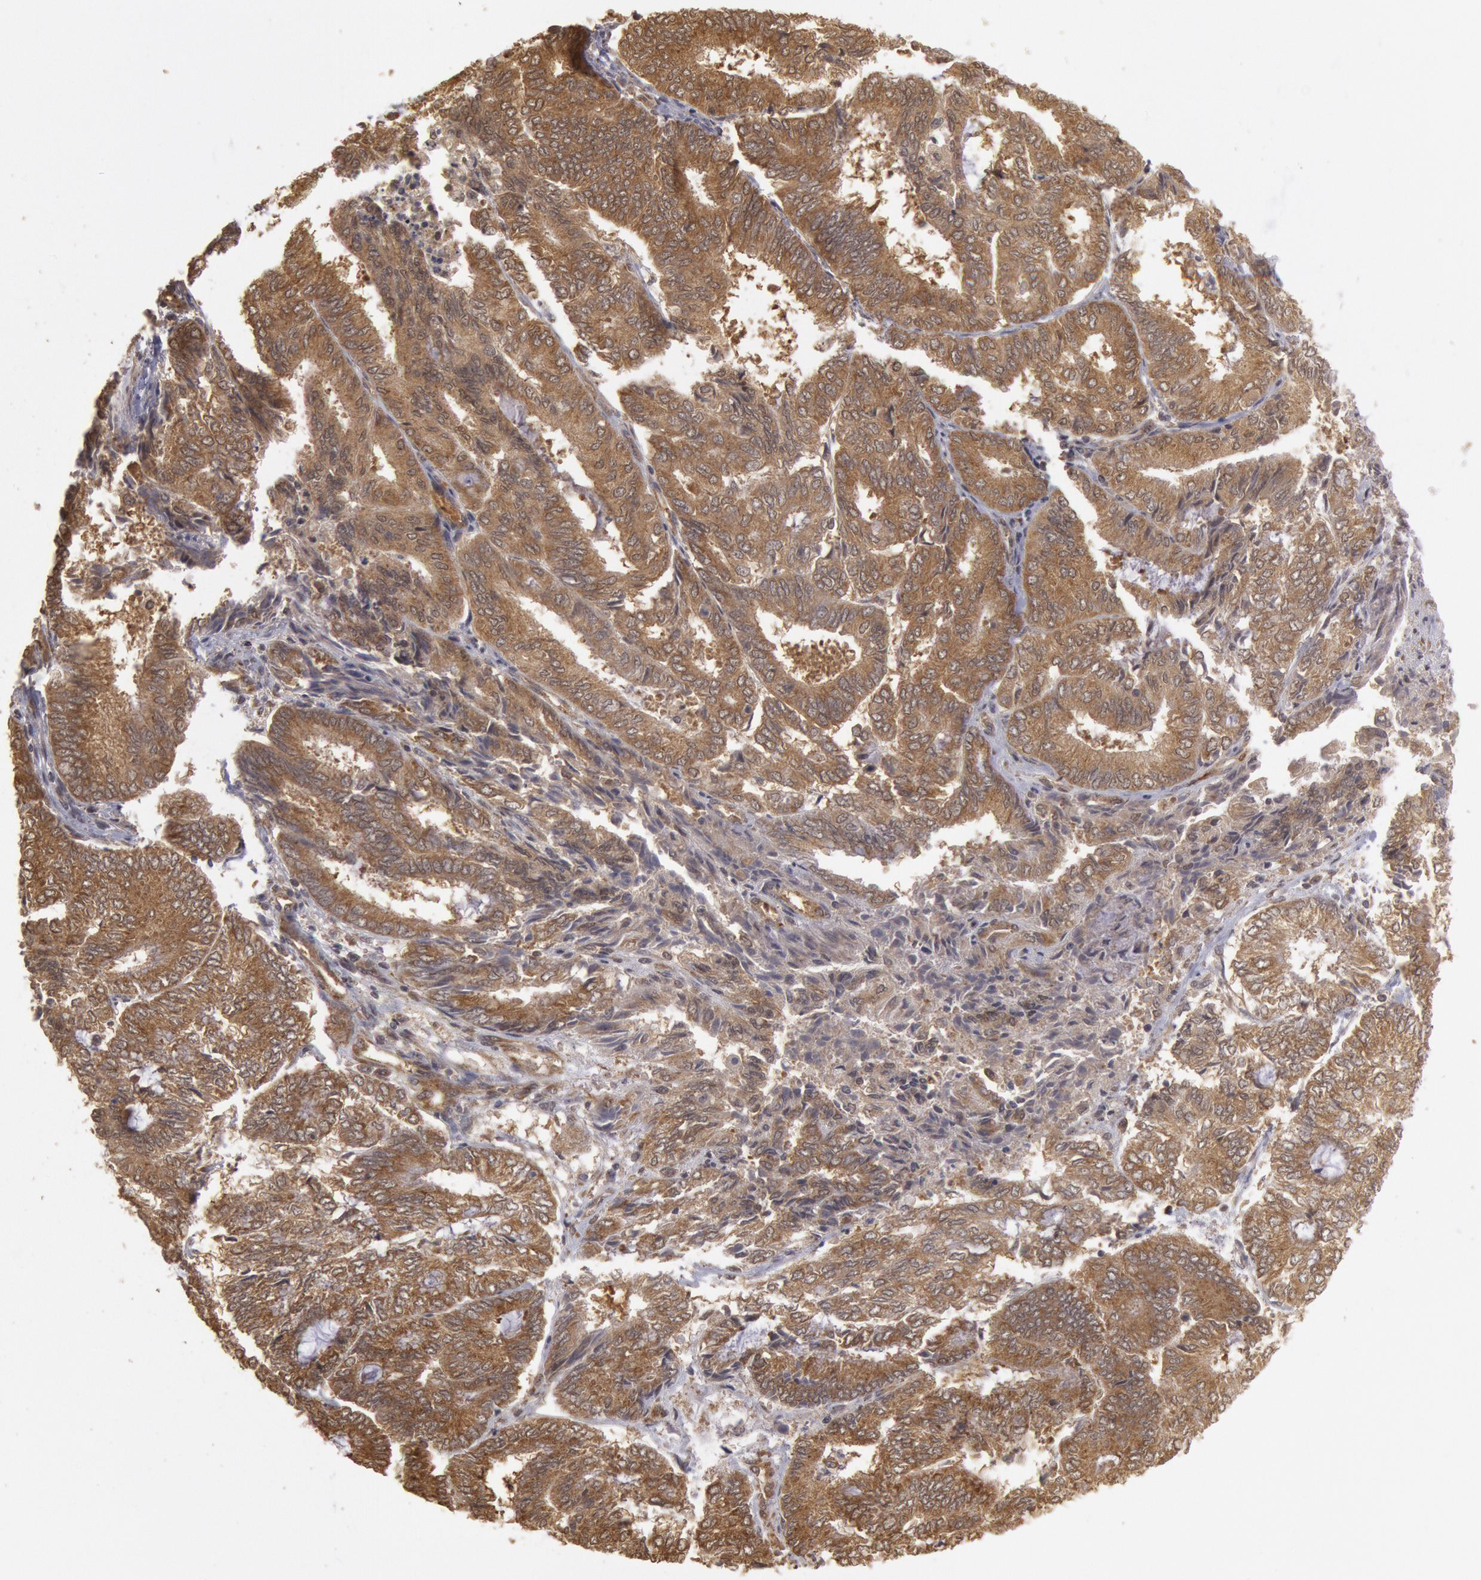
{"staining": {"intensity": "strong", "quantity": ">75%", "location": "cytoplasmic/membranous"}, "tissue": "endometrial cancer", "cell_type": "Tumor cells", "image_type": "cancer", "snomed": [{"axis": "morphology", "description": "Adenocarcinoma, NOS"}, {"axis": "topography", "description": "Endometrium"}], "caption": "There is high levels of strong cytoplasmic/membranous expression in tumor cells of endometrial adenocarcinoma, as demonstrated by immunohistochemical staining (brown color).", "gene": "USP14", "patient": {"sex": "female", "age": 59}}